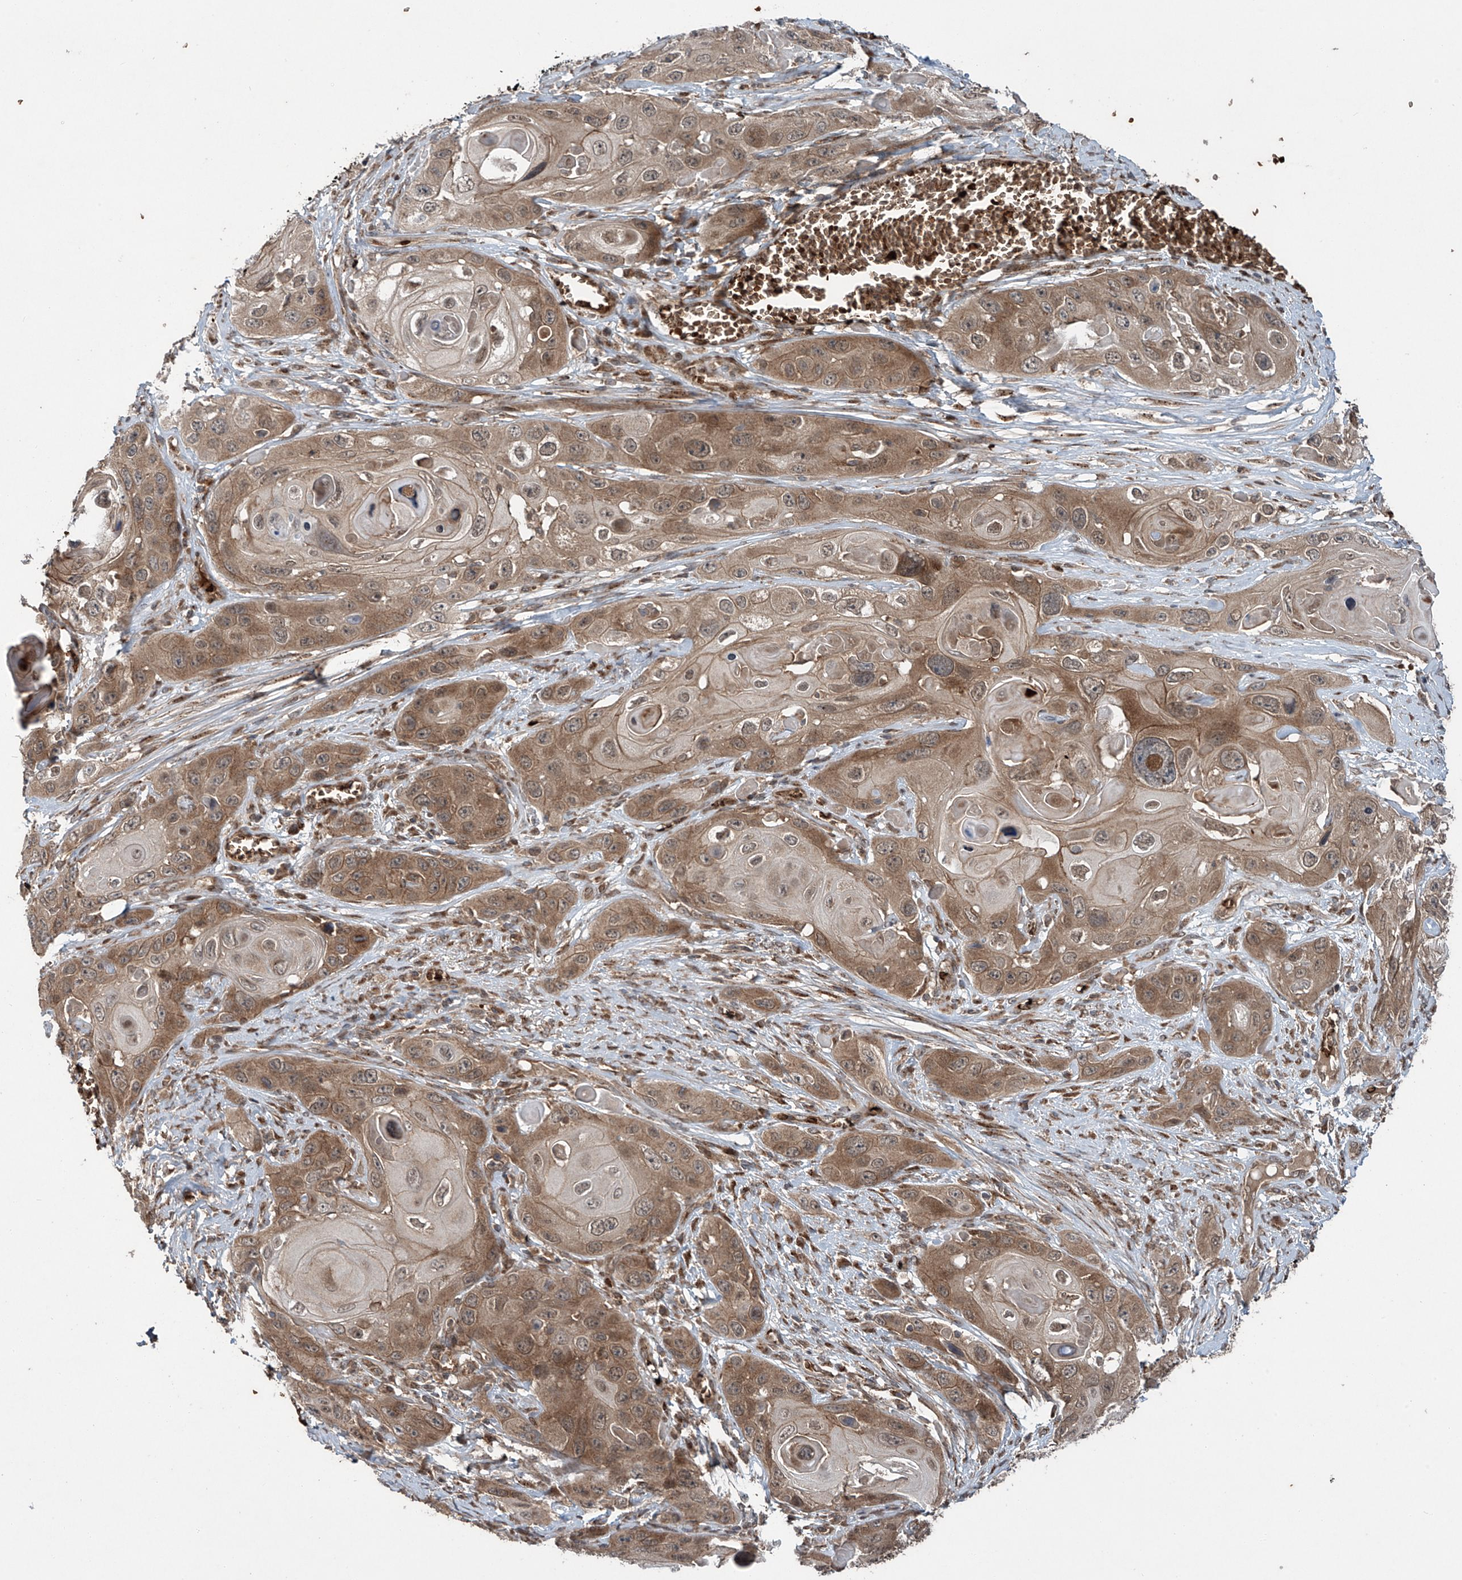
{"staining": {"intensity": "moderate", "quantity": "25%-75%", "location": "cytoplasmic/membranous"}, "tissue": "skin cancer", "cell_type": "Tumor cells", "image_type": "cancer", "snomed": [{"axis": "morphology", "description": "Squamous cell carcinoma, NOS"}, {"axis": "topography", "description": "Skin"}], "caption": "An image of skin squamous cell carcinoma stained for a protein exhibits moderate cytoplasmic/membranous brown staining in tumor cells. The staining is performed using DAB (3,3'-diaminobenzidine) brown chromogen to label protein expression. The nuclei are counter-stained blue using hematoxylin.", "gene": "ZDHHC9", "patient": {"sex": "male", "age": 55}}